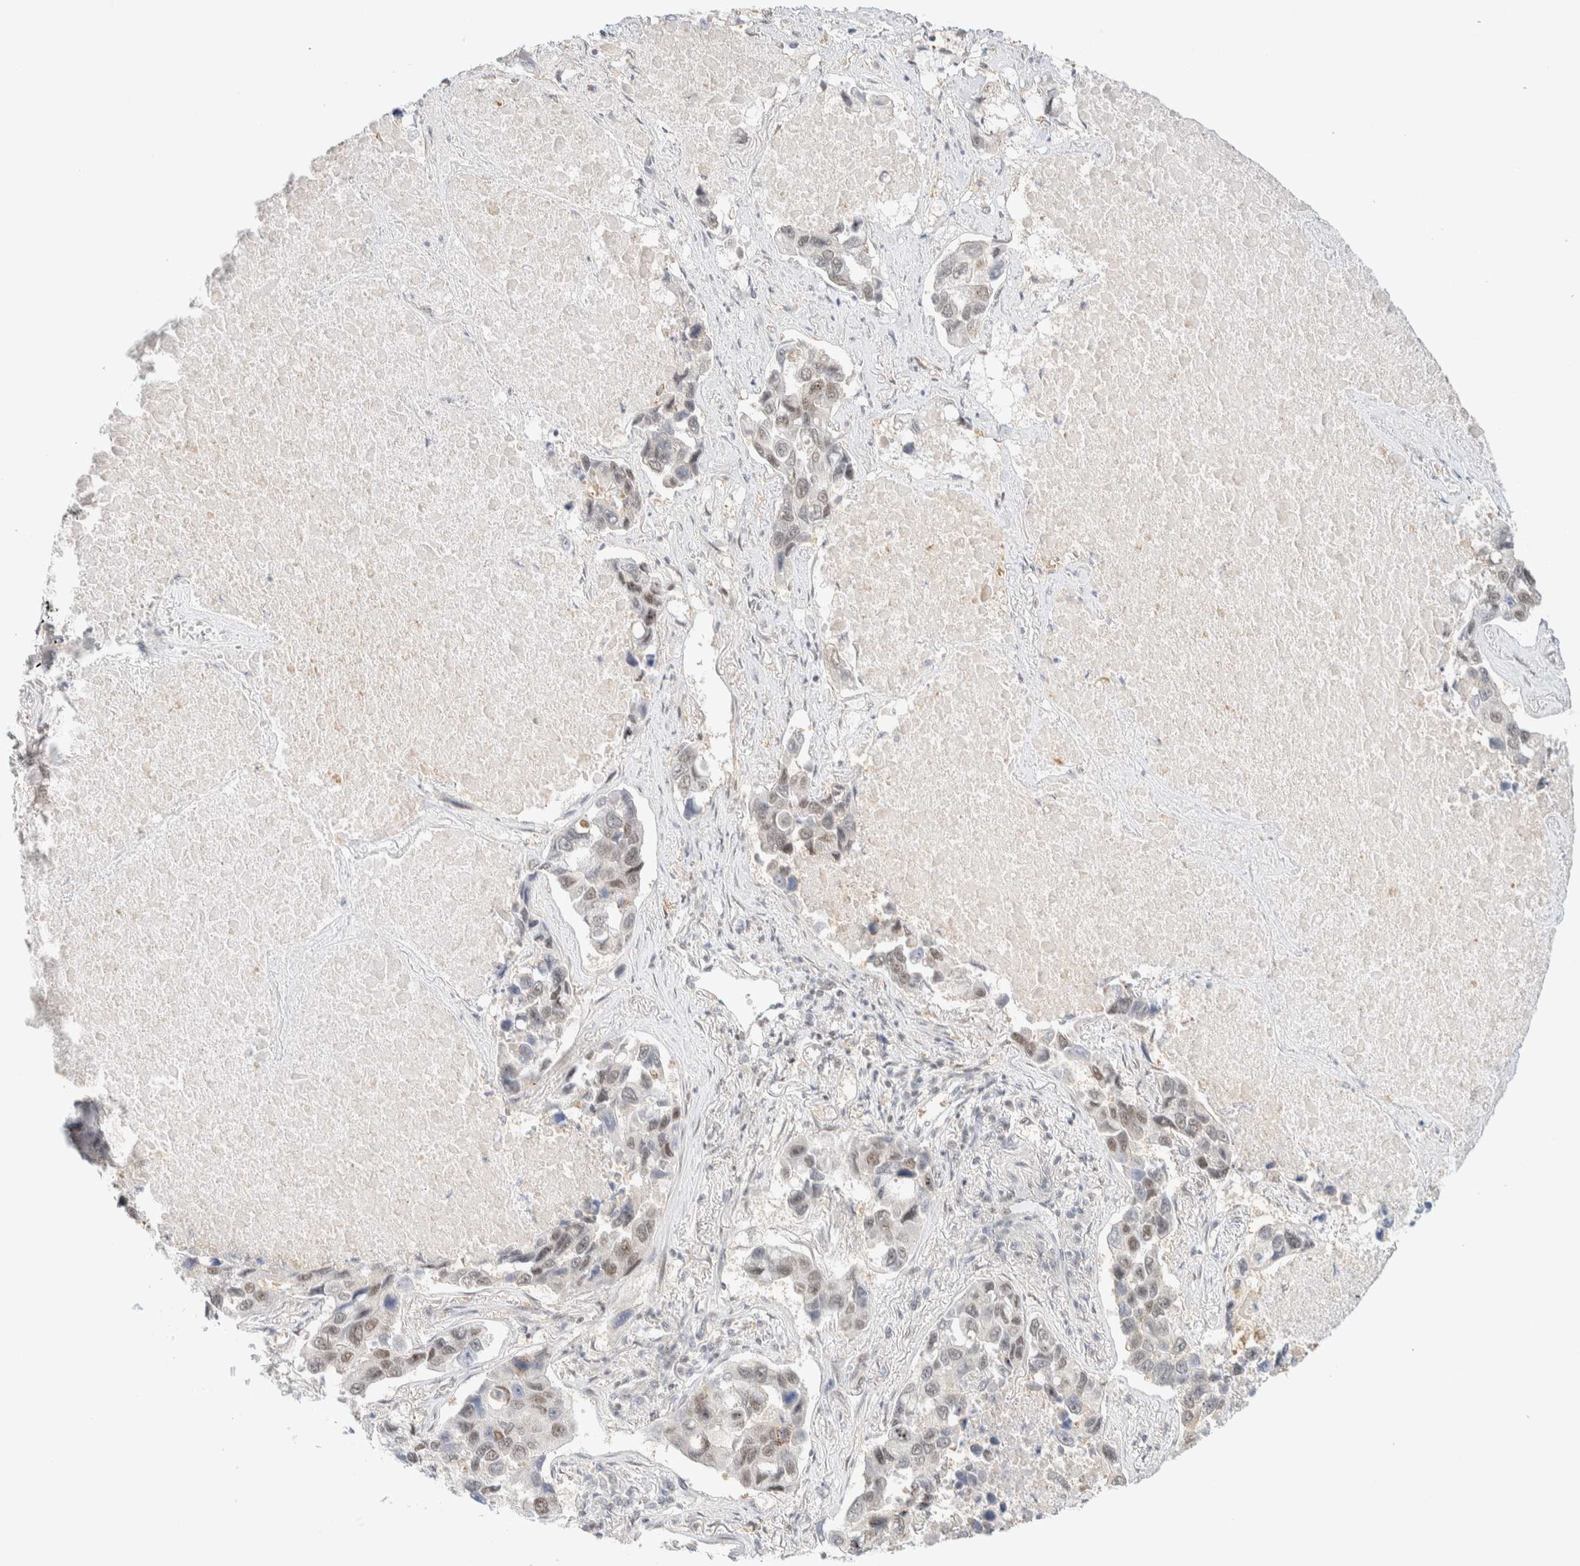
{"staining": {"intensity": "weak", "quantity": "<25%", "location": "nuclear"}, "tissue": "lung cancer", "cell_type": "Tumor cells", "image_type": "cancer", "snomed": [{"axis": "morphology", "description": "Adenocarcinoma, NOS"}, {"axis": "topography", "description": "Lung"}], "caption": "Lung cancer was stained to show a protein in brown. There is no significant staining in tumor cells.", "gene": "PYGO2", "patient": {"sex": "male", "age": 64}}